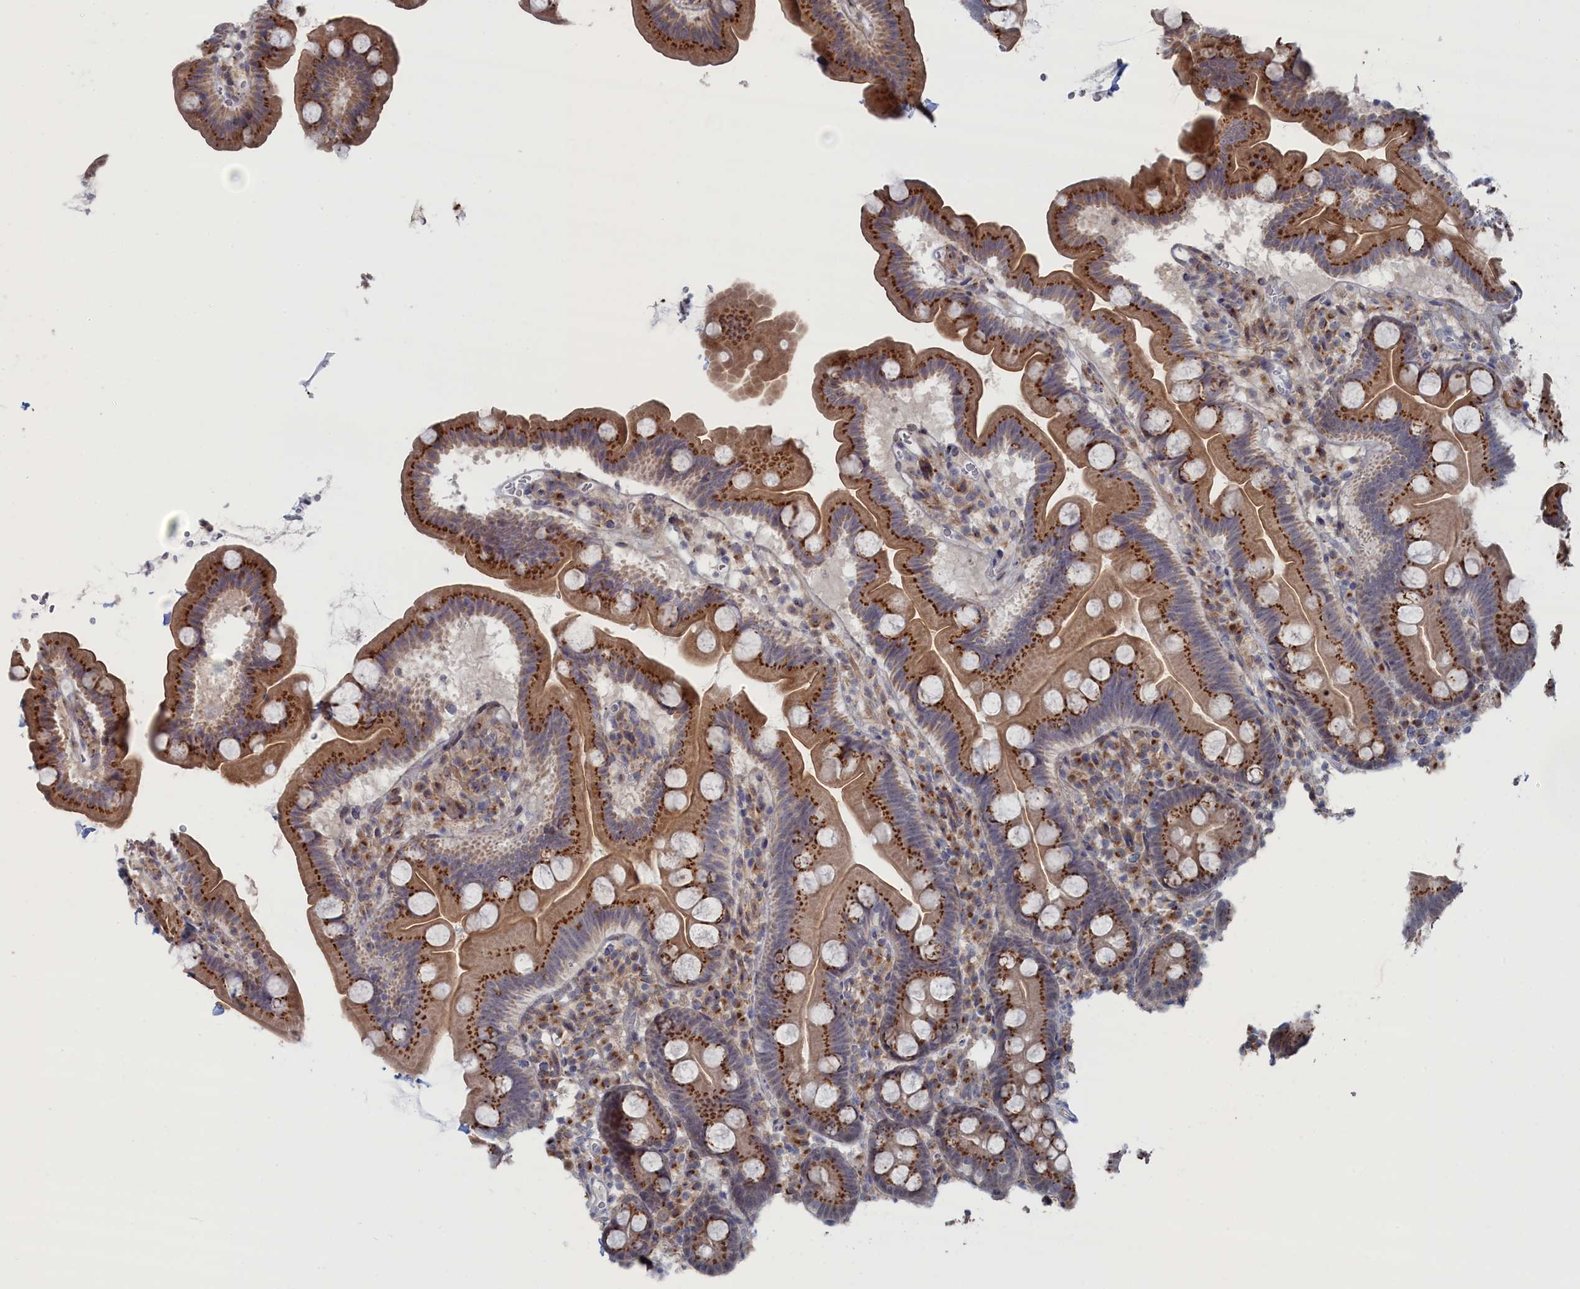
{"staining": {"intensity": "moderate", "quantity": ">75%", "location": "cytoplasmic/membranous"}, "tissue": "small intestine", "cell_type": "Glandular cells", "image_type": "normal", "snomed": [{"axis": "morphology", "description": "Normal tissue, NOS"}, {"axis": "topography", "description": "Small intestine"}], "caption": "Small intestine stained with a brown dye displays moderate cytoplasmic/membranous positive staining in approximately >75% of glandular cells.", "gene": "IRX1", "patient": {"sex": "female", "age": 68}}